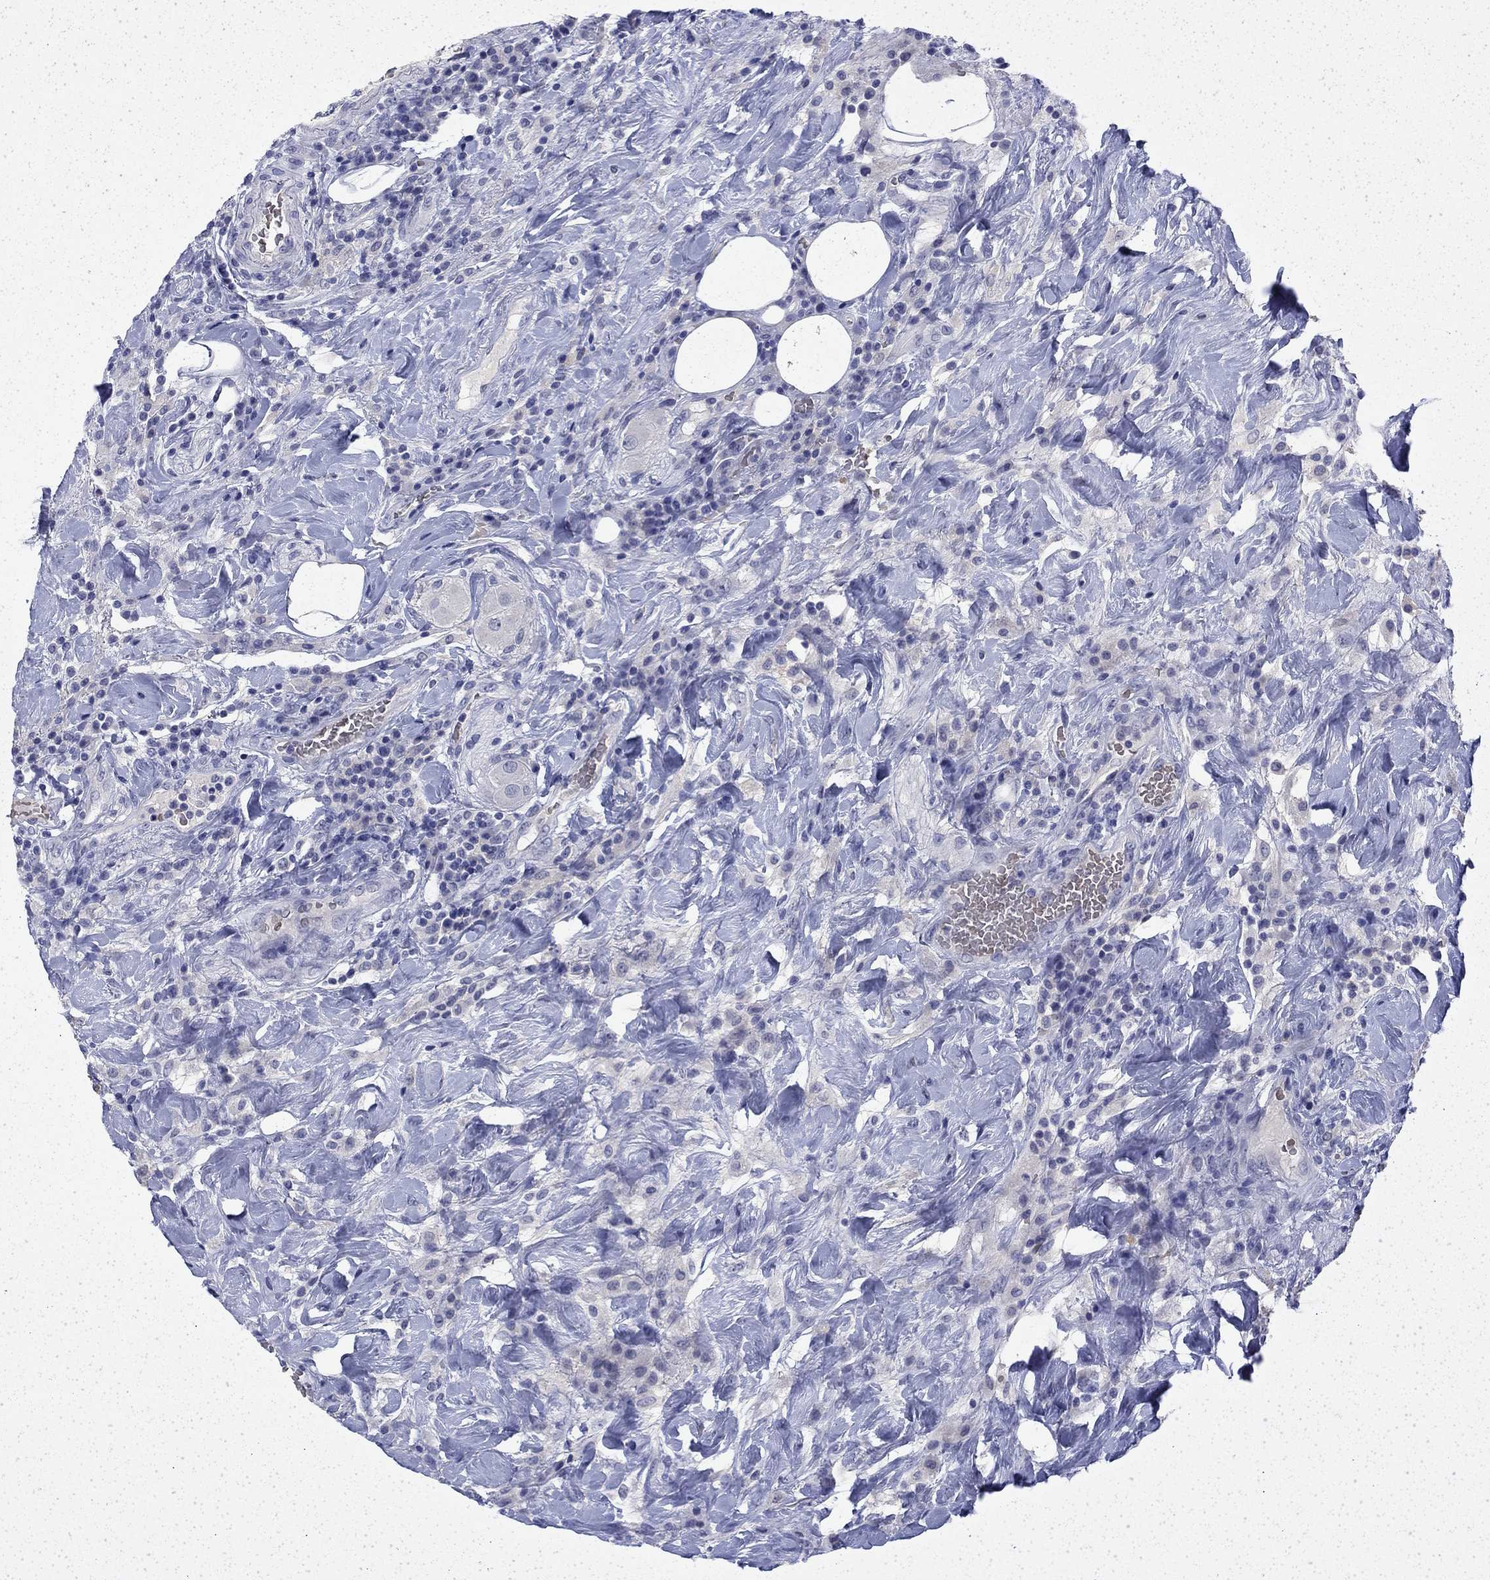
{"staining": {"intensity": "negative", "quantity": "none", "location": "none"}, "tissue": "colorectal cancer", "cell_type": "Tumor cells", "image_type": "cancer", "snomed": [{"axis": "morphology", "description": "Adenocarcinoma, NOS"}, {"axis": "topography", "description": "Colon"}], "caption": "There is no significant staining in tumor cells of colorectal cancer.", "gene": "ENPP6", "patient": {"sex": "female", "age": 69}}